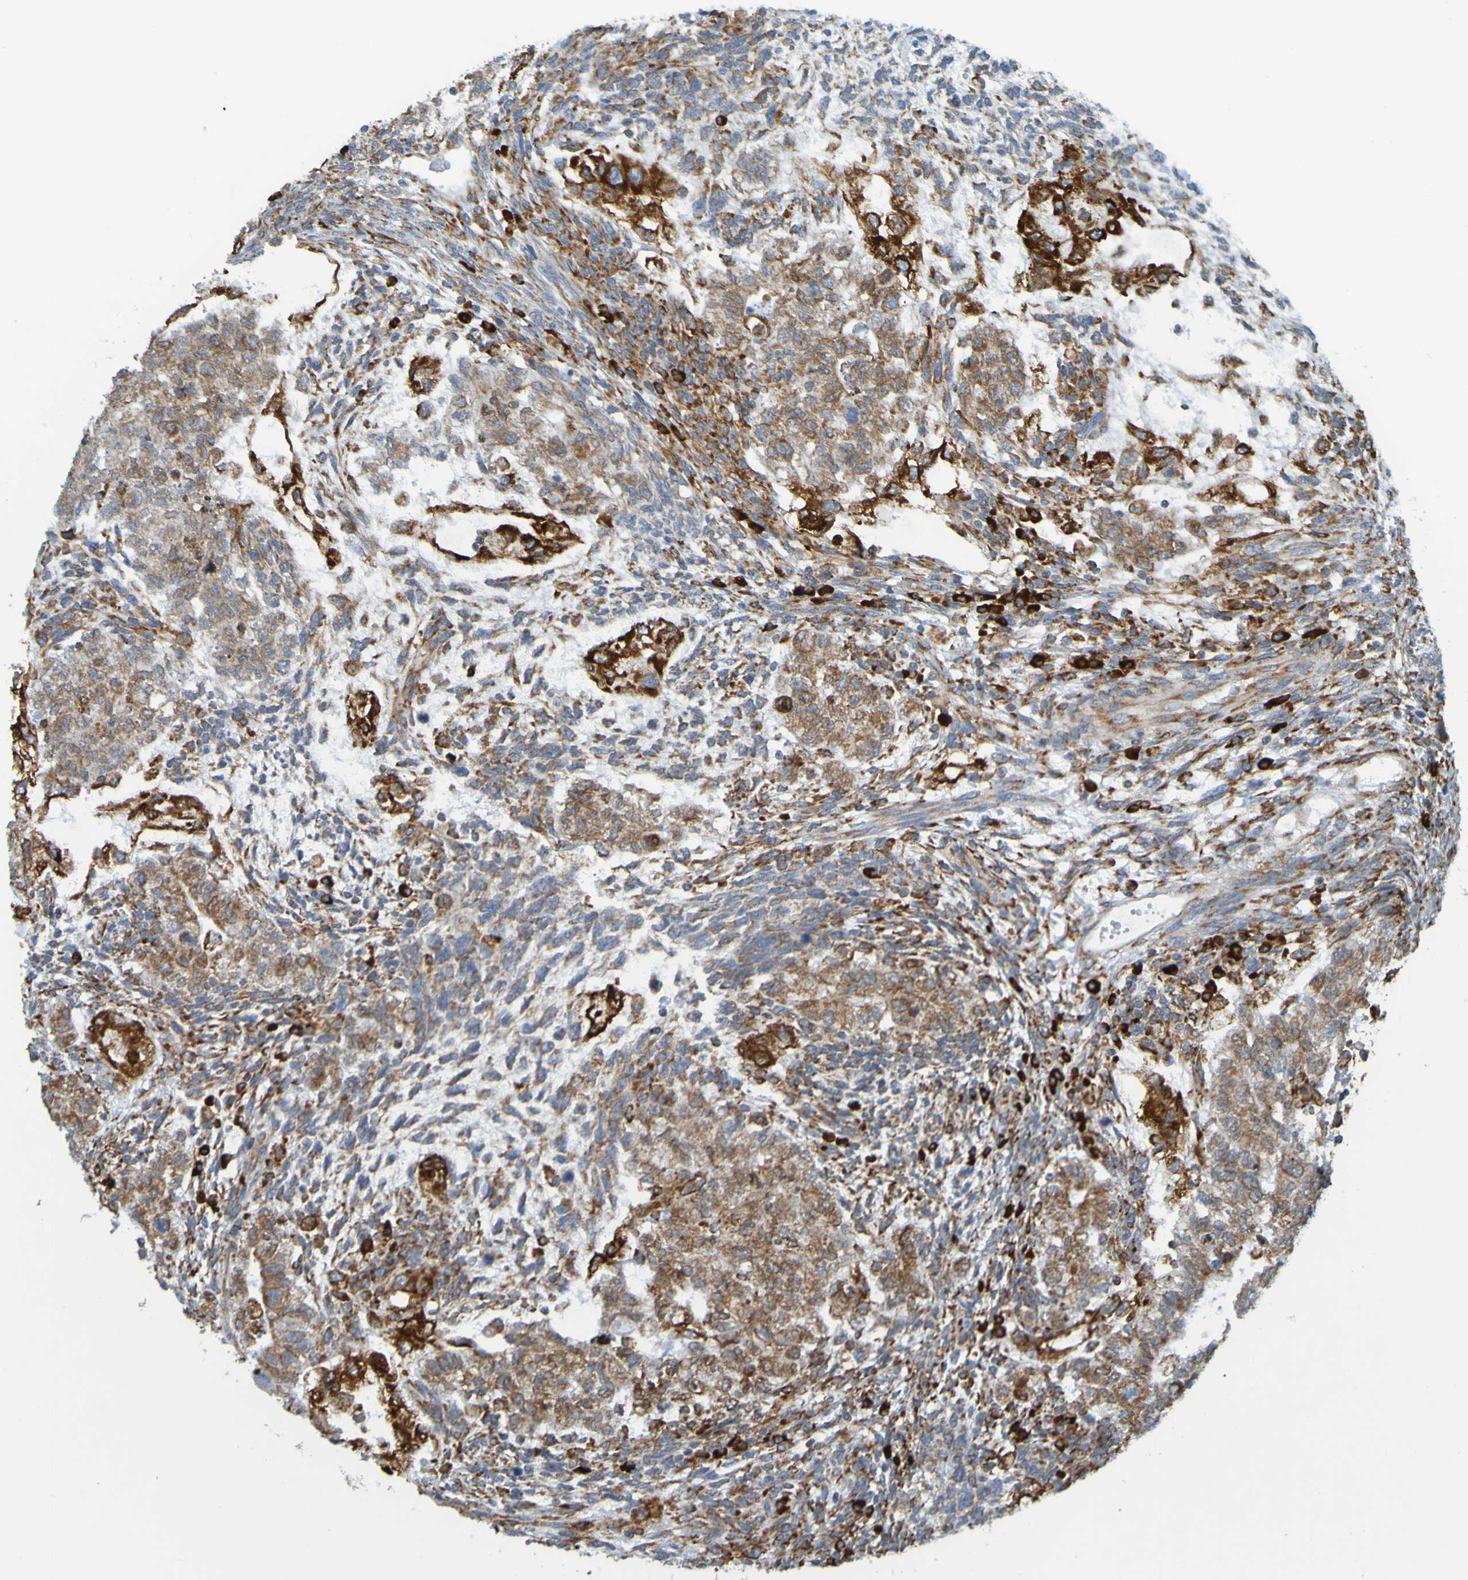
{"staining": {"intensity": "weak", "quantity": "25%-75%", "location": "cytoplasmic/membranous"}, "tissue": "testis cancer", "cell_type": "Tumor cells", "image_type": "cancer", "snomed": [{"axis": "morphology", "description": "Normal tissue, NOS"}, {"axis": "morphology", "description": "Carcinoma, Embryonal, NOS"}, {"axis": "topography", "description": "Testis"}], "caption": "Embryonal carcinoma (testis) stained with DAB (3,3'-diaminobenzidine) IHC reveals low levels of weak cytoplasmic/membranous expression in about 25%-75% of tumor cells.", "gene": "SSR1", "patient": {"sex": "male", "age": 36}}